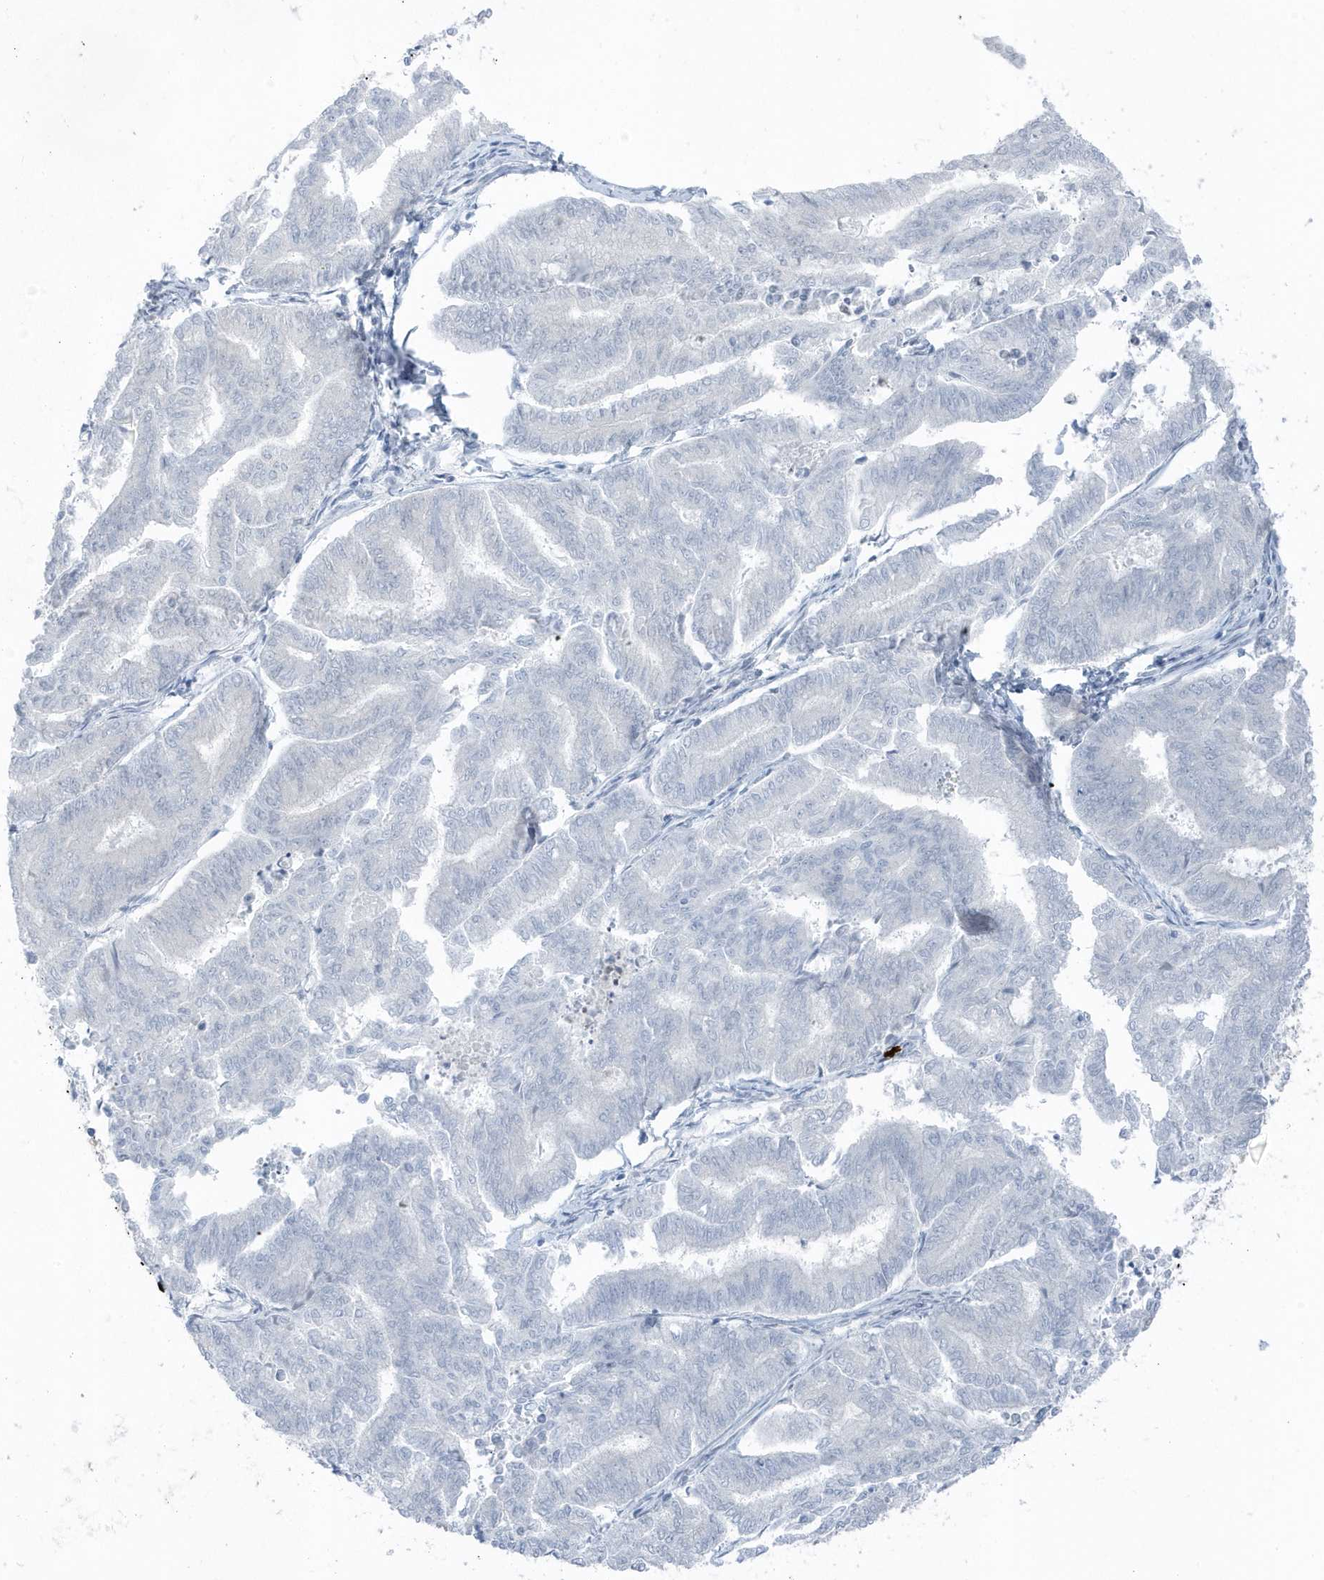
{"staining": {"intensity": "negative", "quantity": "none", "location": "none"}, "tissue": "endometrial cancer", "cell_type": "Tumor cells", "image_type": "cancer", "snomed": [{"axis": "morphology", "description": "Adenocarcinoma, NOS"}, {"axis": "topography", "description": "Endometrium"}], "caption": "A photomicrograph of endometrial cancer stained for a protein displays no brown staining in tumor cells. Brightfield microscopy of IHC stained with DAB (3,3'-diaminobenzidine) (brown) and hematoxylin (blue), captured at high magnification.", "gene": "SMIM34", "patient": {"sex": "female", "age": 79}}